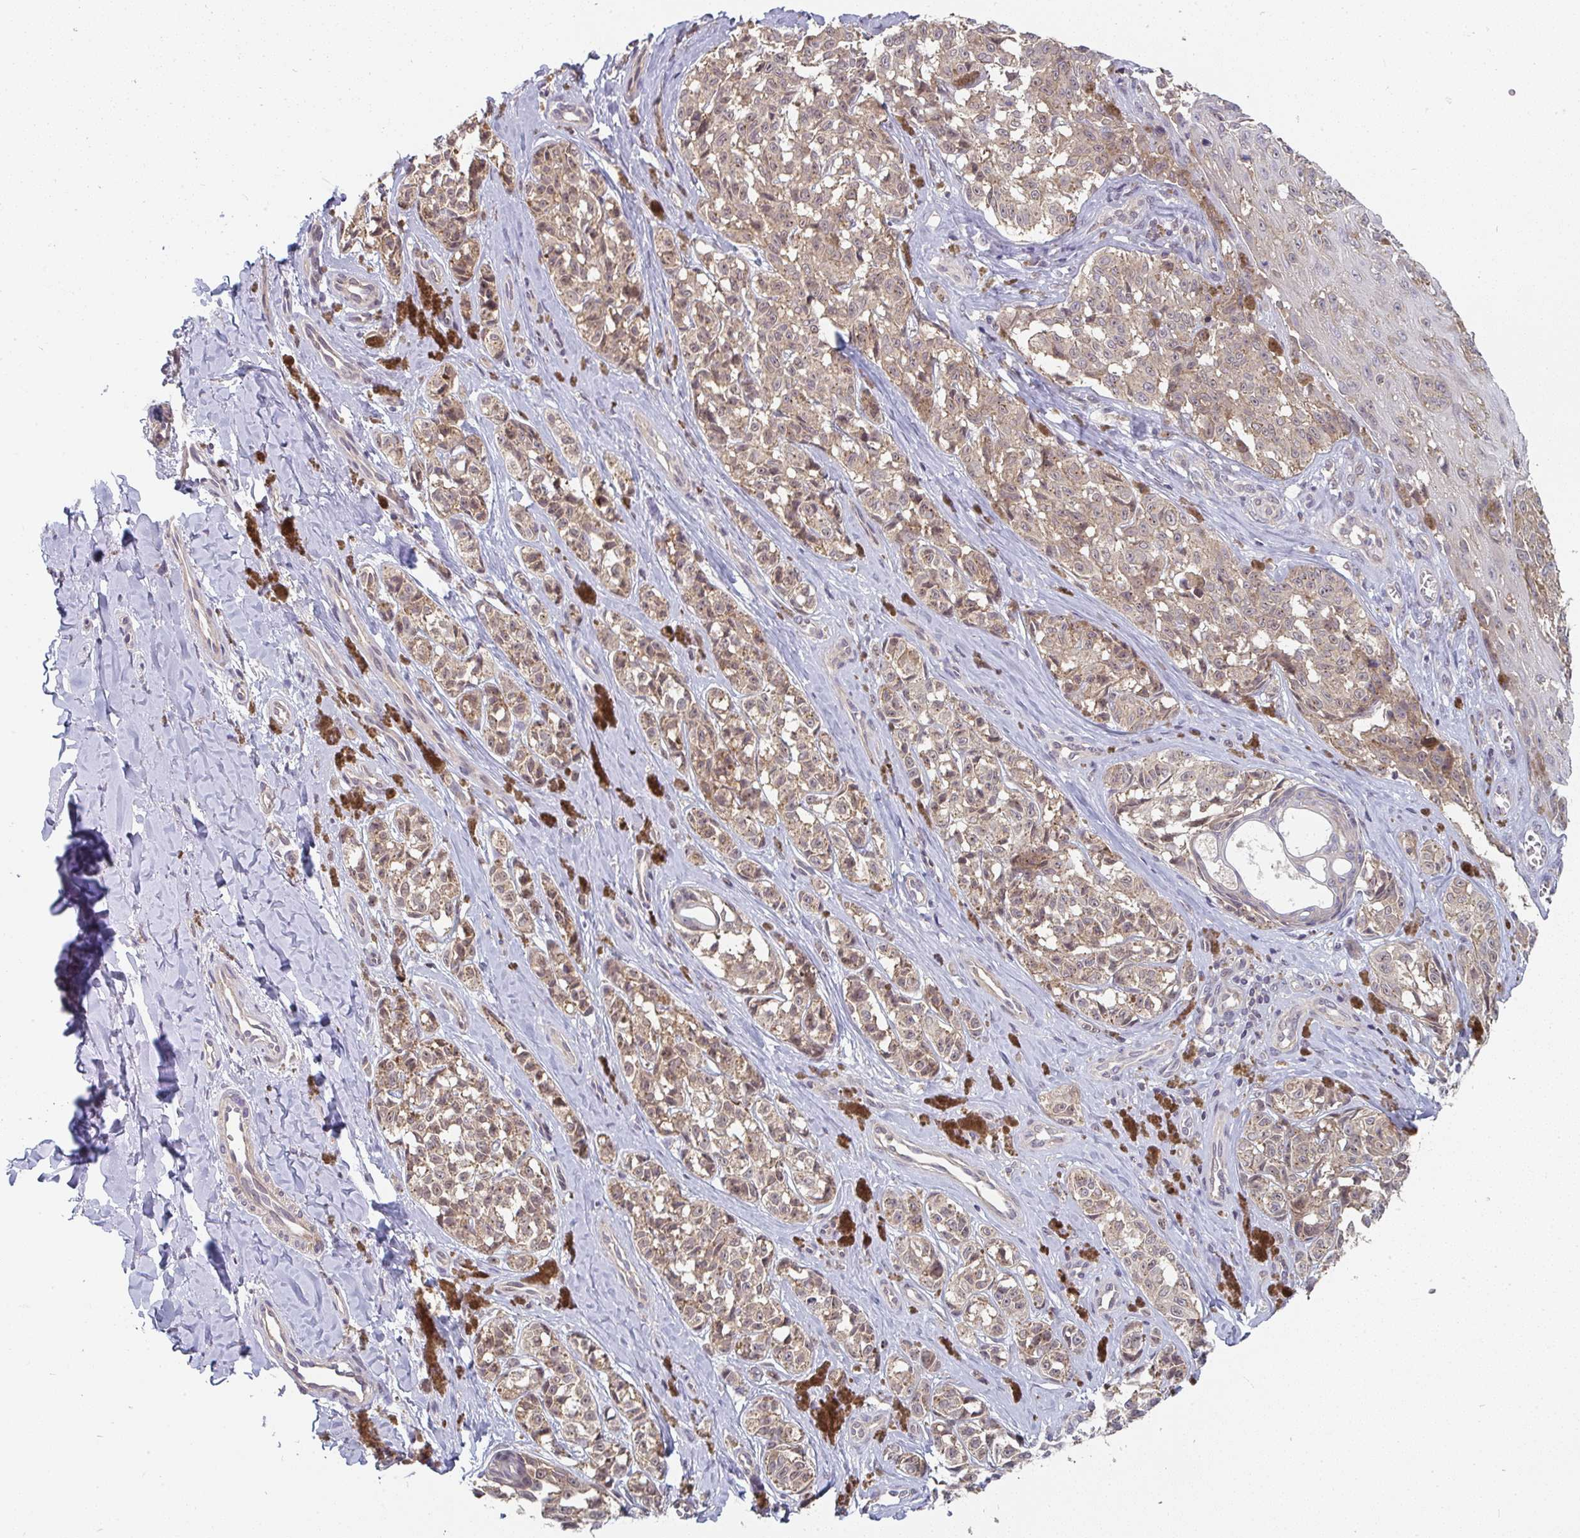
{"staining": {"intensity": "weak", "quantity": ">75%", "location": "cytoplasmic/membranous"}, "tissue": "melanoma", "cell_type": "Tumor cells", "image_type": "cancer", "snomed": [{"axis": "morphology", "description": "Malignant melanoma, NOS"}, {"axis": "topography", "description": "Skin"}], "caption": "Weak cytoplasmic/membranous protein expression is appreciated in approximately >75% of tumor cells in malignant melanoma. (Brightfield microscopy of DAB IHC at high magnification).", "gene": "RANGRF", "patient": {"sex": "female", "age": 65}}